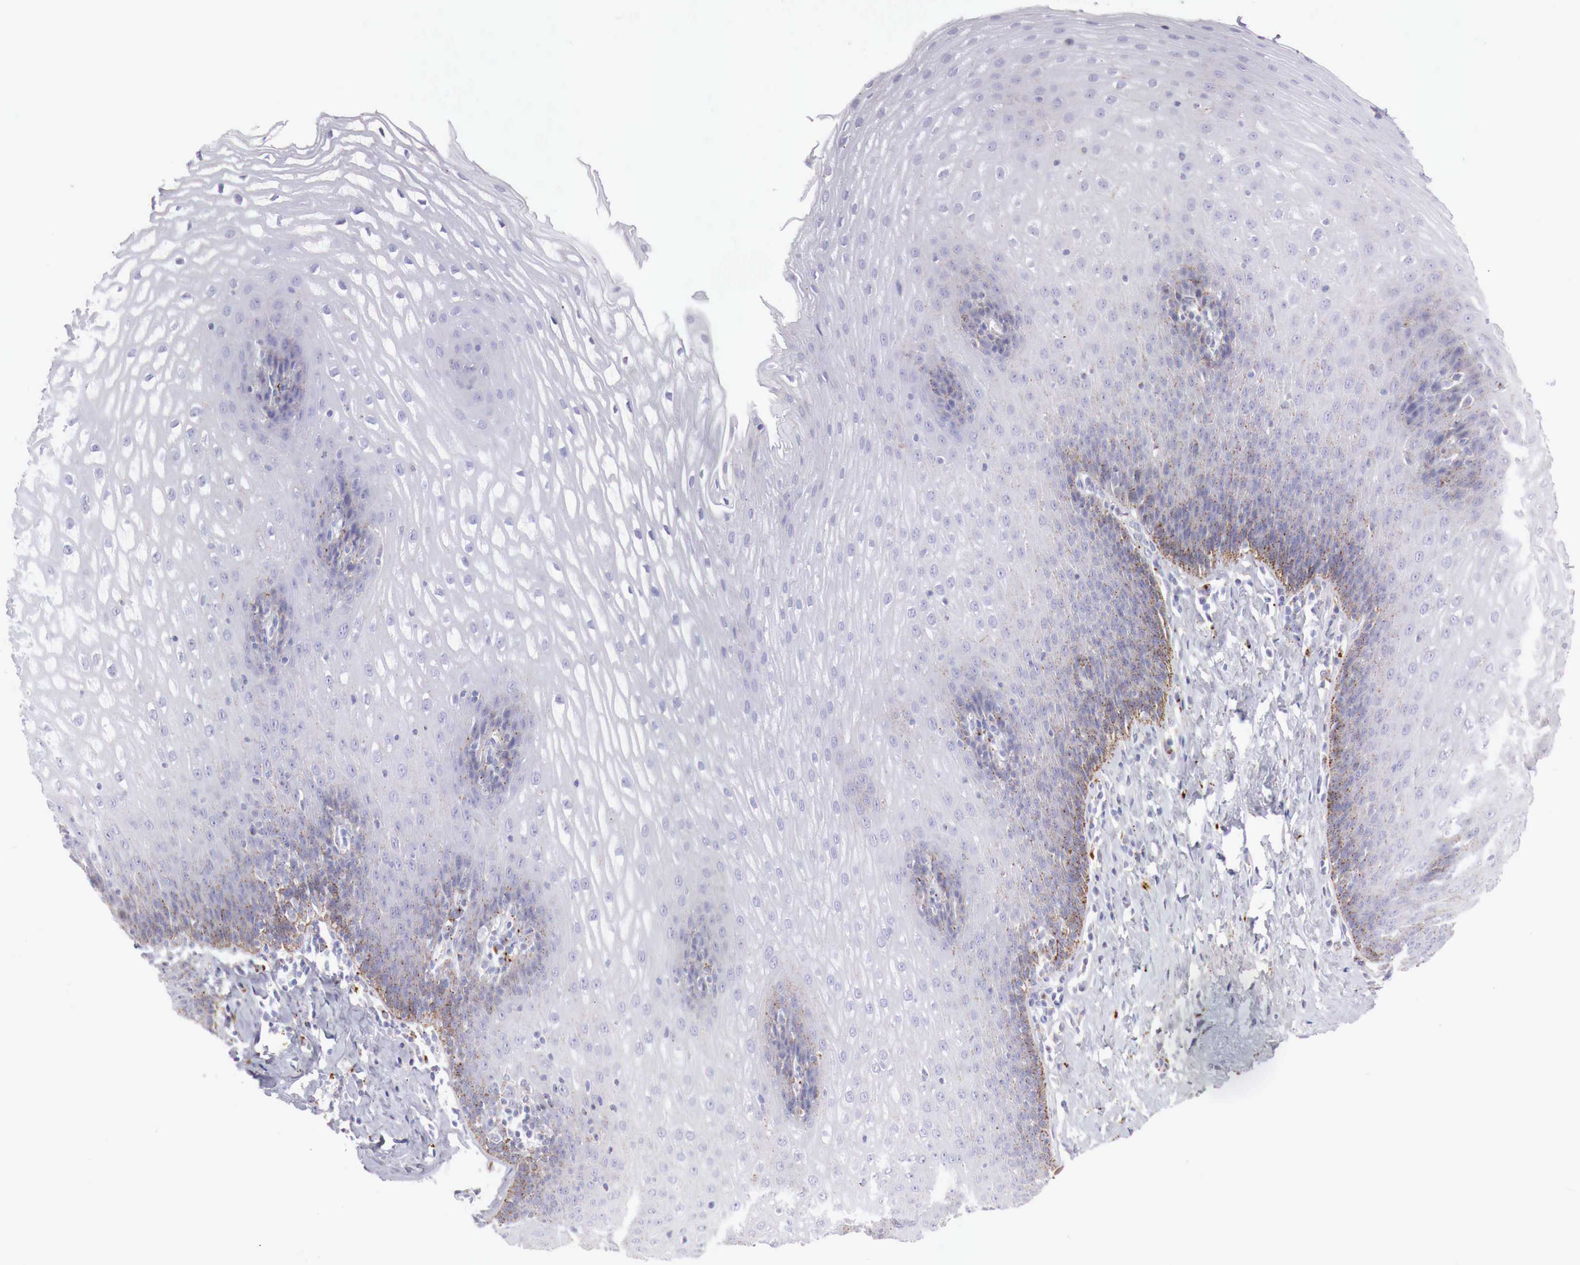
{"staining": {"intensity": "weak", "quantity": "<25%", "location": "cytoplasmic/membranous"}, "tissue": "esophagus", "cell_type": "Squamous epithelial cells", "image_type": "normal", "snomed": [{"axis": "morphology", "description": "Normal tissue, NOS"}, {"axis": "topography", "description": "Esophagus"}], "caption": "DAB (3,3'-diaminobenzidine) immunohistochemical staining of benign human esophagus exhibits no significant staining in squamous epithelial cells.", "gene": "GLA", "patient": {"sex": "female", "age": 61}}